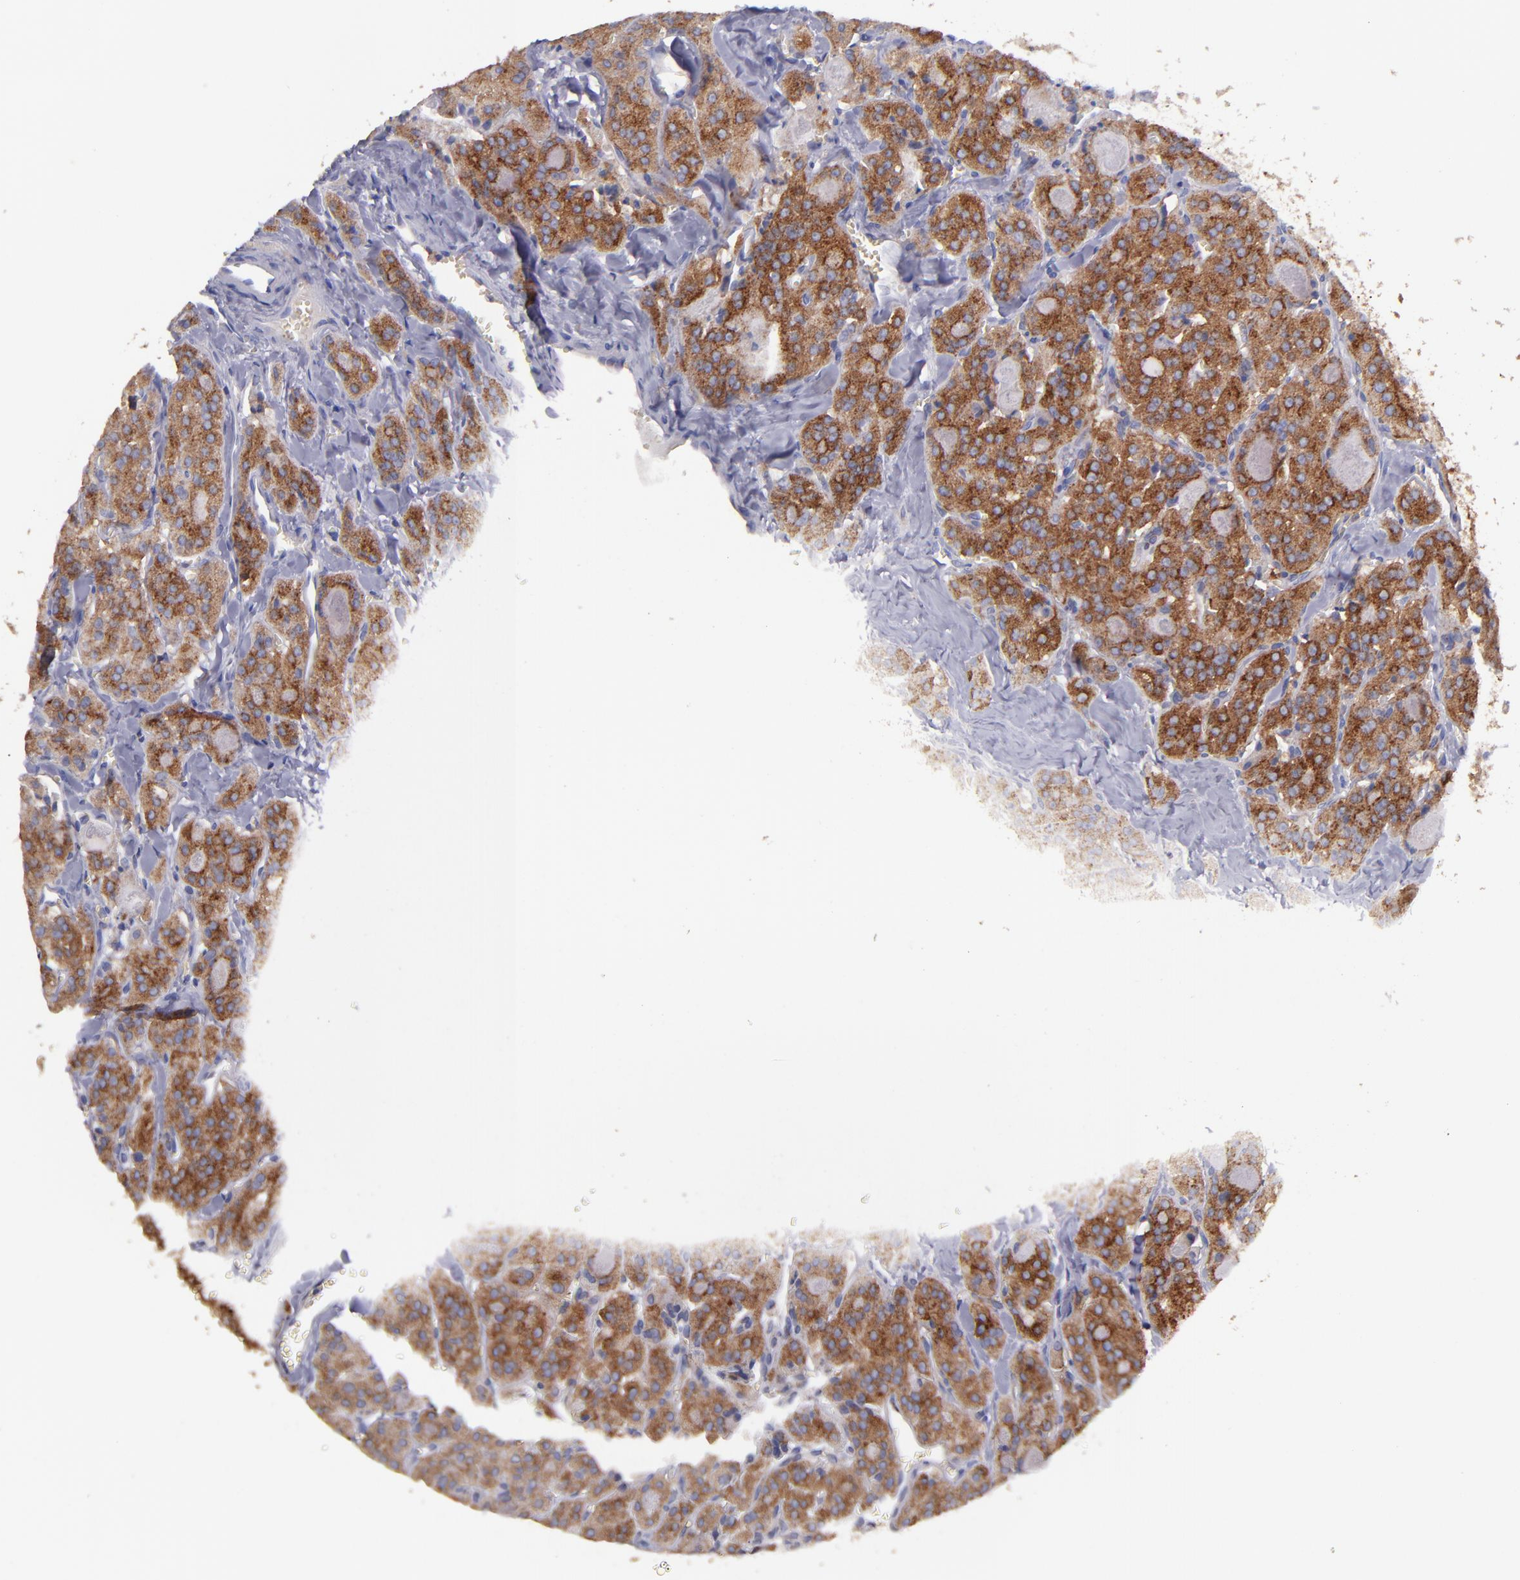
{"staining": {"intensity": "strong", "quantity": ">75%", "location": "cytoplasmic/membranous"}, "tissue": "thyroid cancer", "cell_type": "Tumor cells", "image_type": "cancer", "snomed": [{"axis": "morphology", "description": "Carcinoma, NOS"}, {"axis": "topography", "description": "Thyroid gland"}], "caption": "IHC histopathology image of neoplastic tissue: thyroid cancer (carcinoma) stained using immunohistochemistry demonstrates high levels of strong protein expression localized specifically in the cytoplasmic/membranous of tumor cells, appearing as a cytoplasmic/membranous brown color.", "gene": "CLTA", "patient": {"sex": "male", "age": 76}}